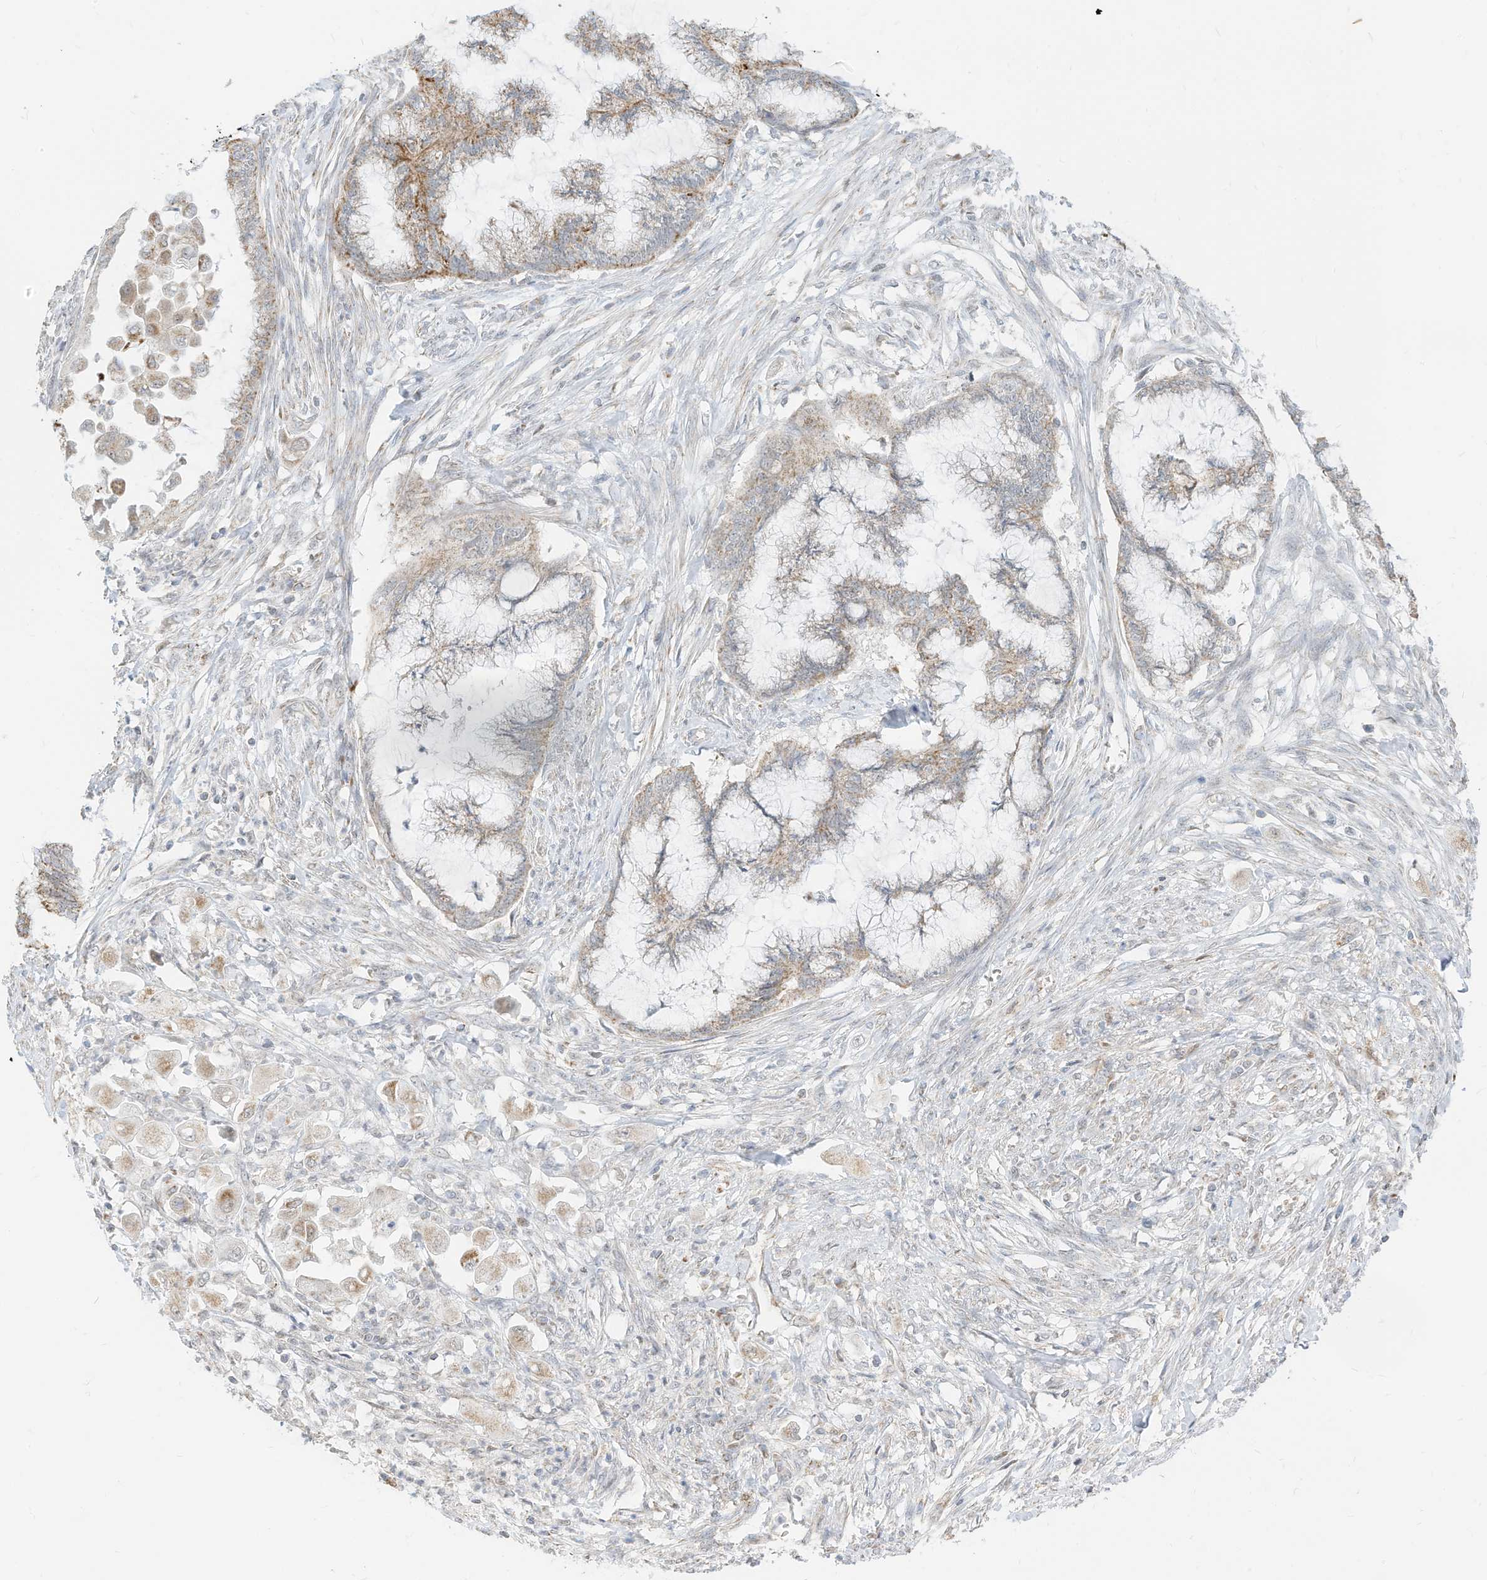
{"staining": {"intensity": "moderate", "quantity": "25%-75%", "location": "cytoplasmic/membranous"}, "tissue": "endometrial cancer", "cell_type": "Tumor cells", "image_type": "cancer", "snomed": [{"axis": "morphology", "description": "Adenocarcinoma, NOS"}, {"axis": "topography", "description": "Endometrium"}], "caption": "Adenocarcinoma (endometrial) stained for a protein demonstrates moderate cytoplasmic/membranous positivity in tumor cells.", "gene": "MTUS2", "patient": {"sex": "female", "age": 86}}